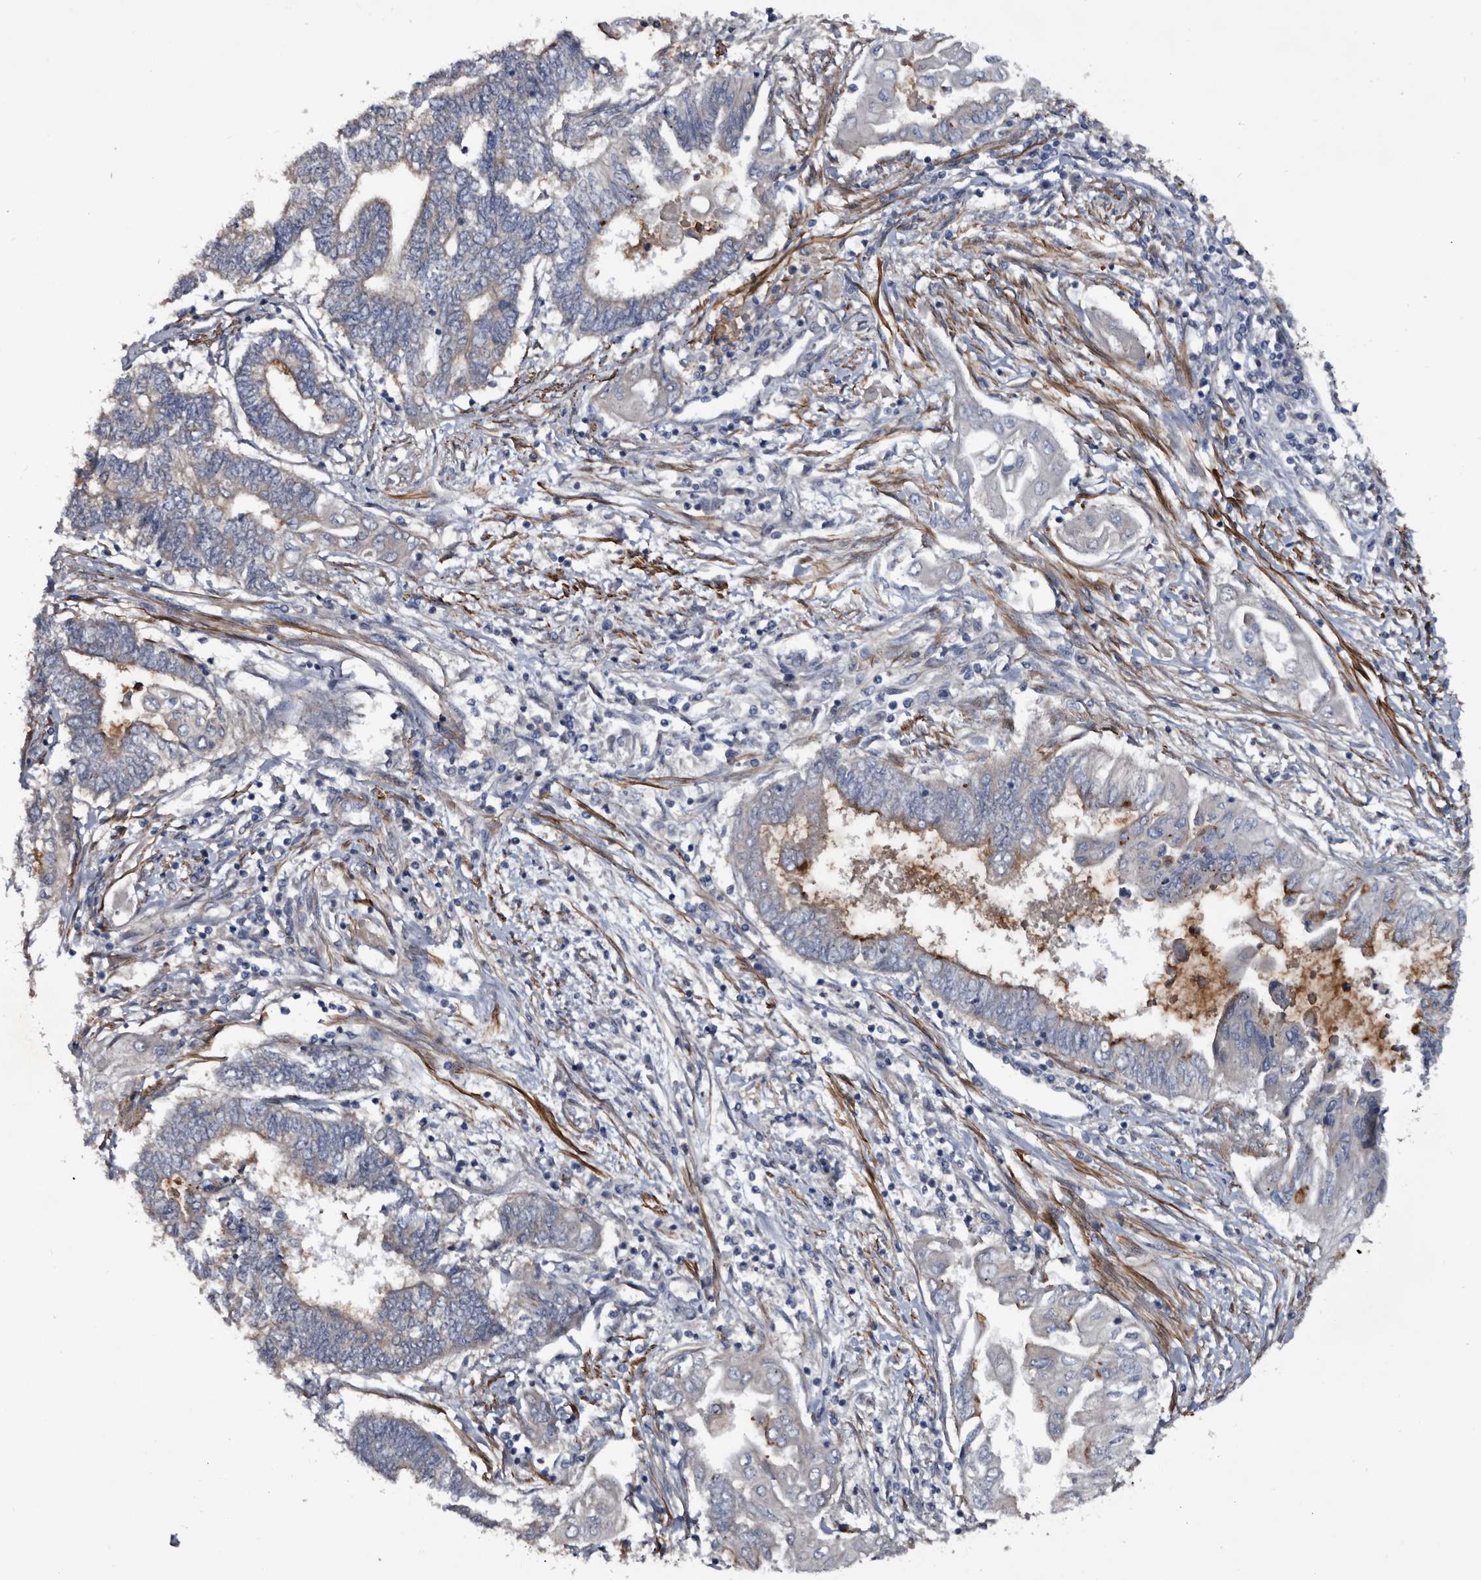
{"staining": {"intensity": "negative", "quantity": "none", "location": "none"}, "tissue": "endometrial cancer", "cell_type": "Tumor cells", "image_type": "cancer", "snomed": [{"axis": "morphology", "description": "Adenocarcinoma, NOS"}, {"axis": "topography", "description": "Uterus"}, {"axis": "topography", "description": "Endometrium"}], "caption": "DAB (3,3'-diaminobenzidine) immunohistochemical staining of human adenocarcinoma (endometrial) reveals no significant staining in tumor cells.", "gene": "IARS1", "patient": {"sex": "female", "age": 70}}